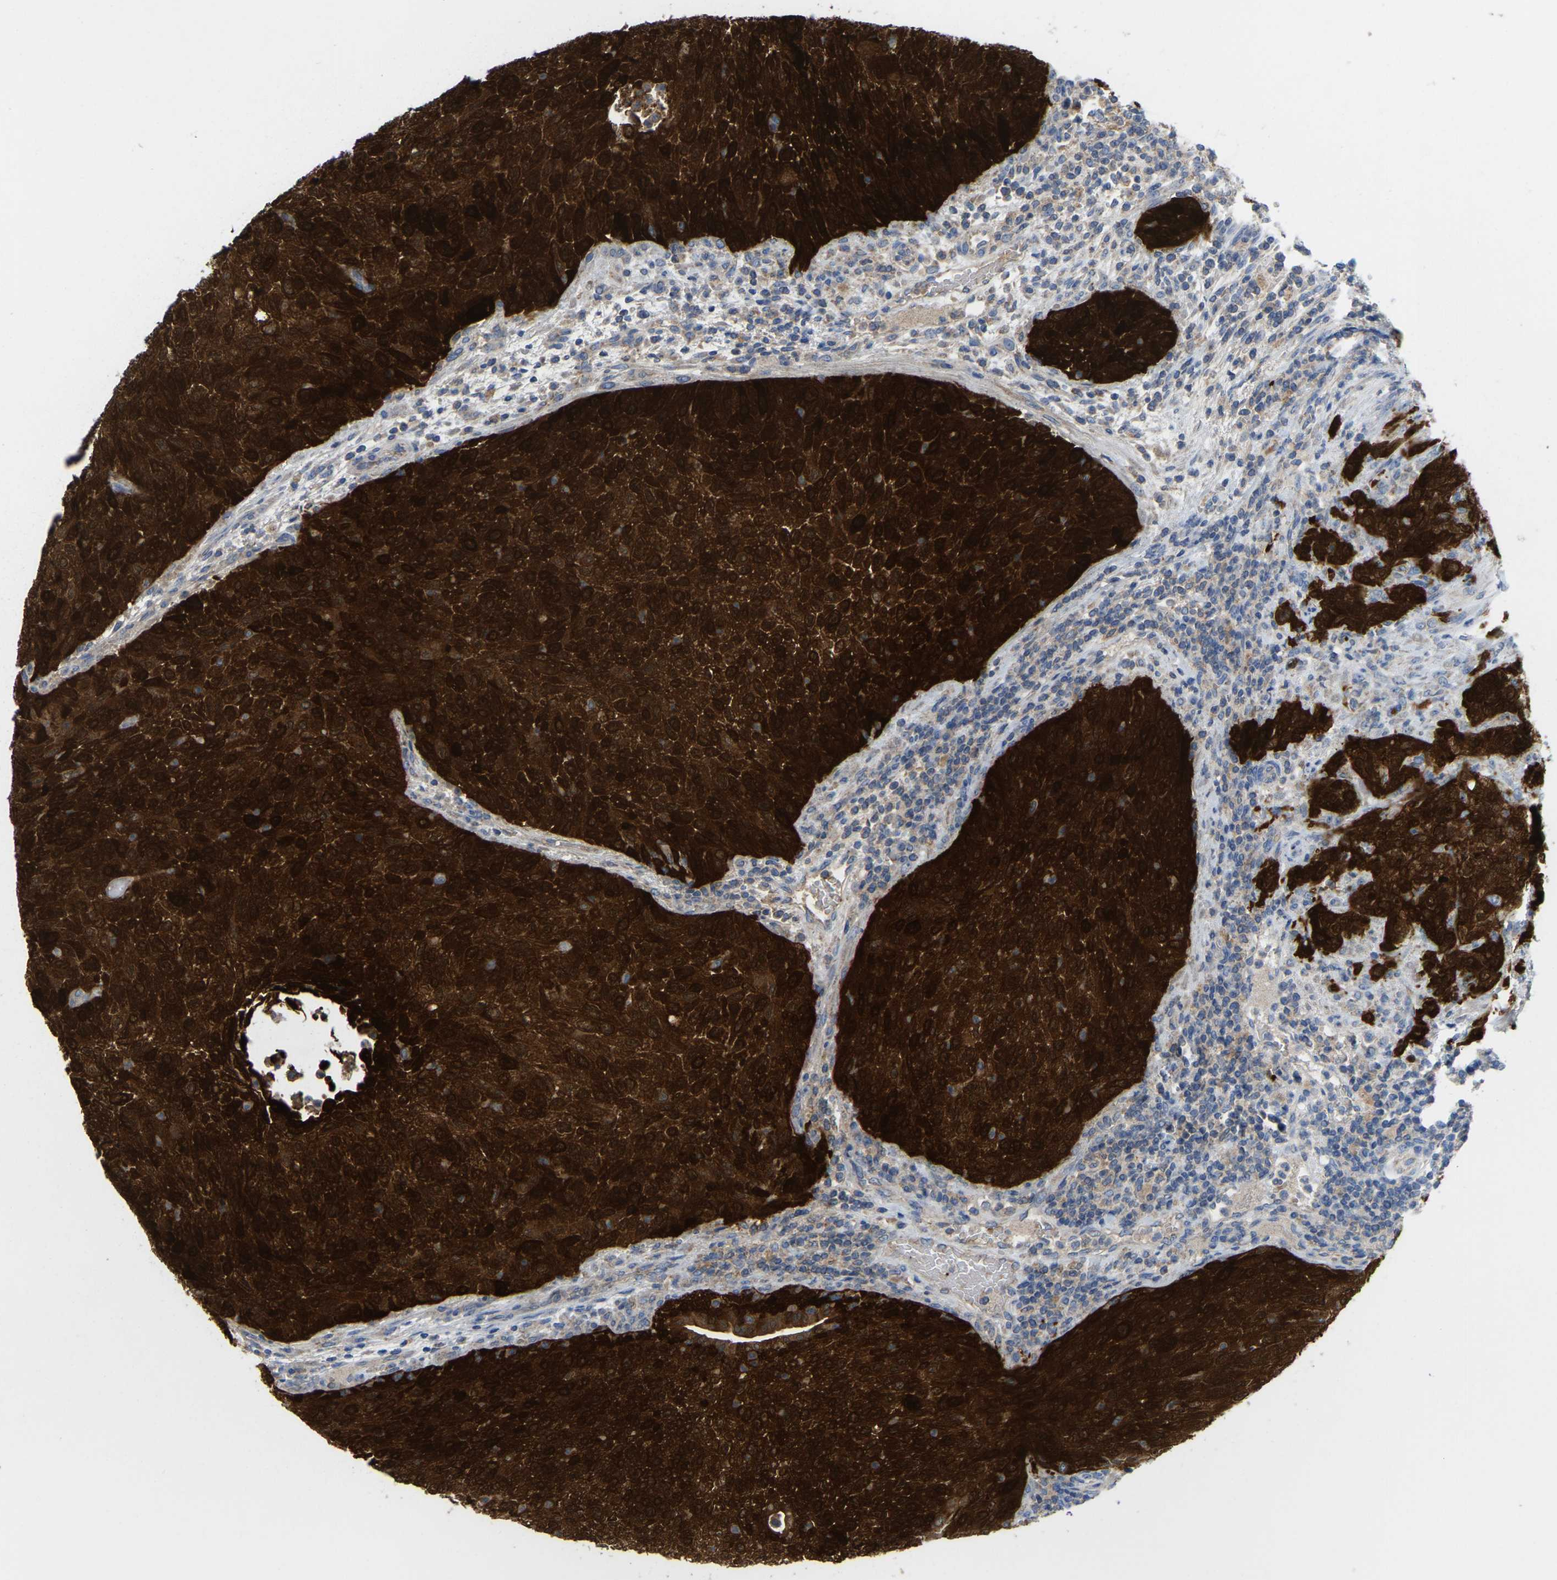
{"staining": {"intensity": "strong", "quantity": ">75%", "location": "cytoplasmic/membranous"}, "tissue": "urothelial cancer", "cell_type": "Tumor cells", "image_type": "cancer", "snomed": [{"axis": "morphology", "description": "Urothelial carcinoma, Low grade"}, {"axis": "morphology", "description": "Urothelial carcinoma, High grade"}, {"axis": "topography", "description": "Urinary bladder"}], "caption": "Protein expression analysis of urothelial cancer reveals strong cytoplasmic/membranous expression in about >75% of tumor cells.", "gene": "SERPINB5", "patient": {"sex": "male", "age": 35}}